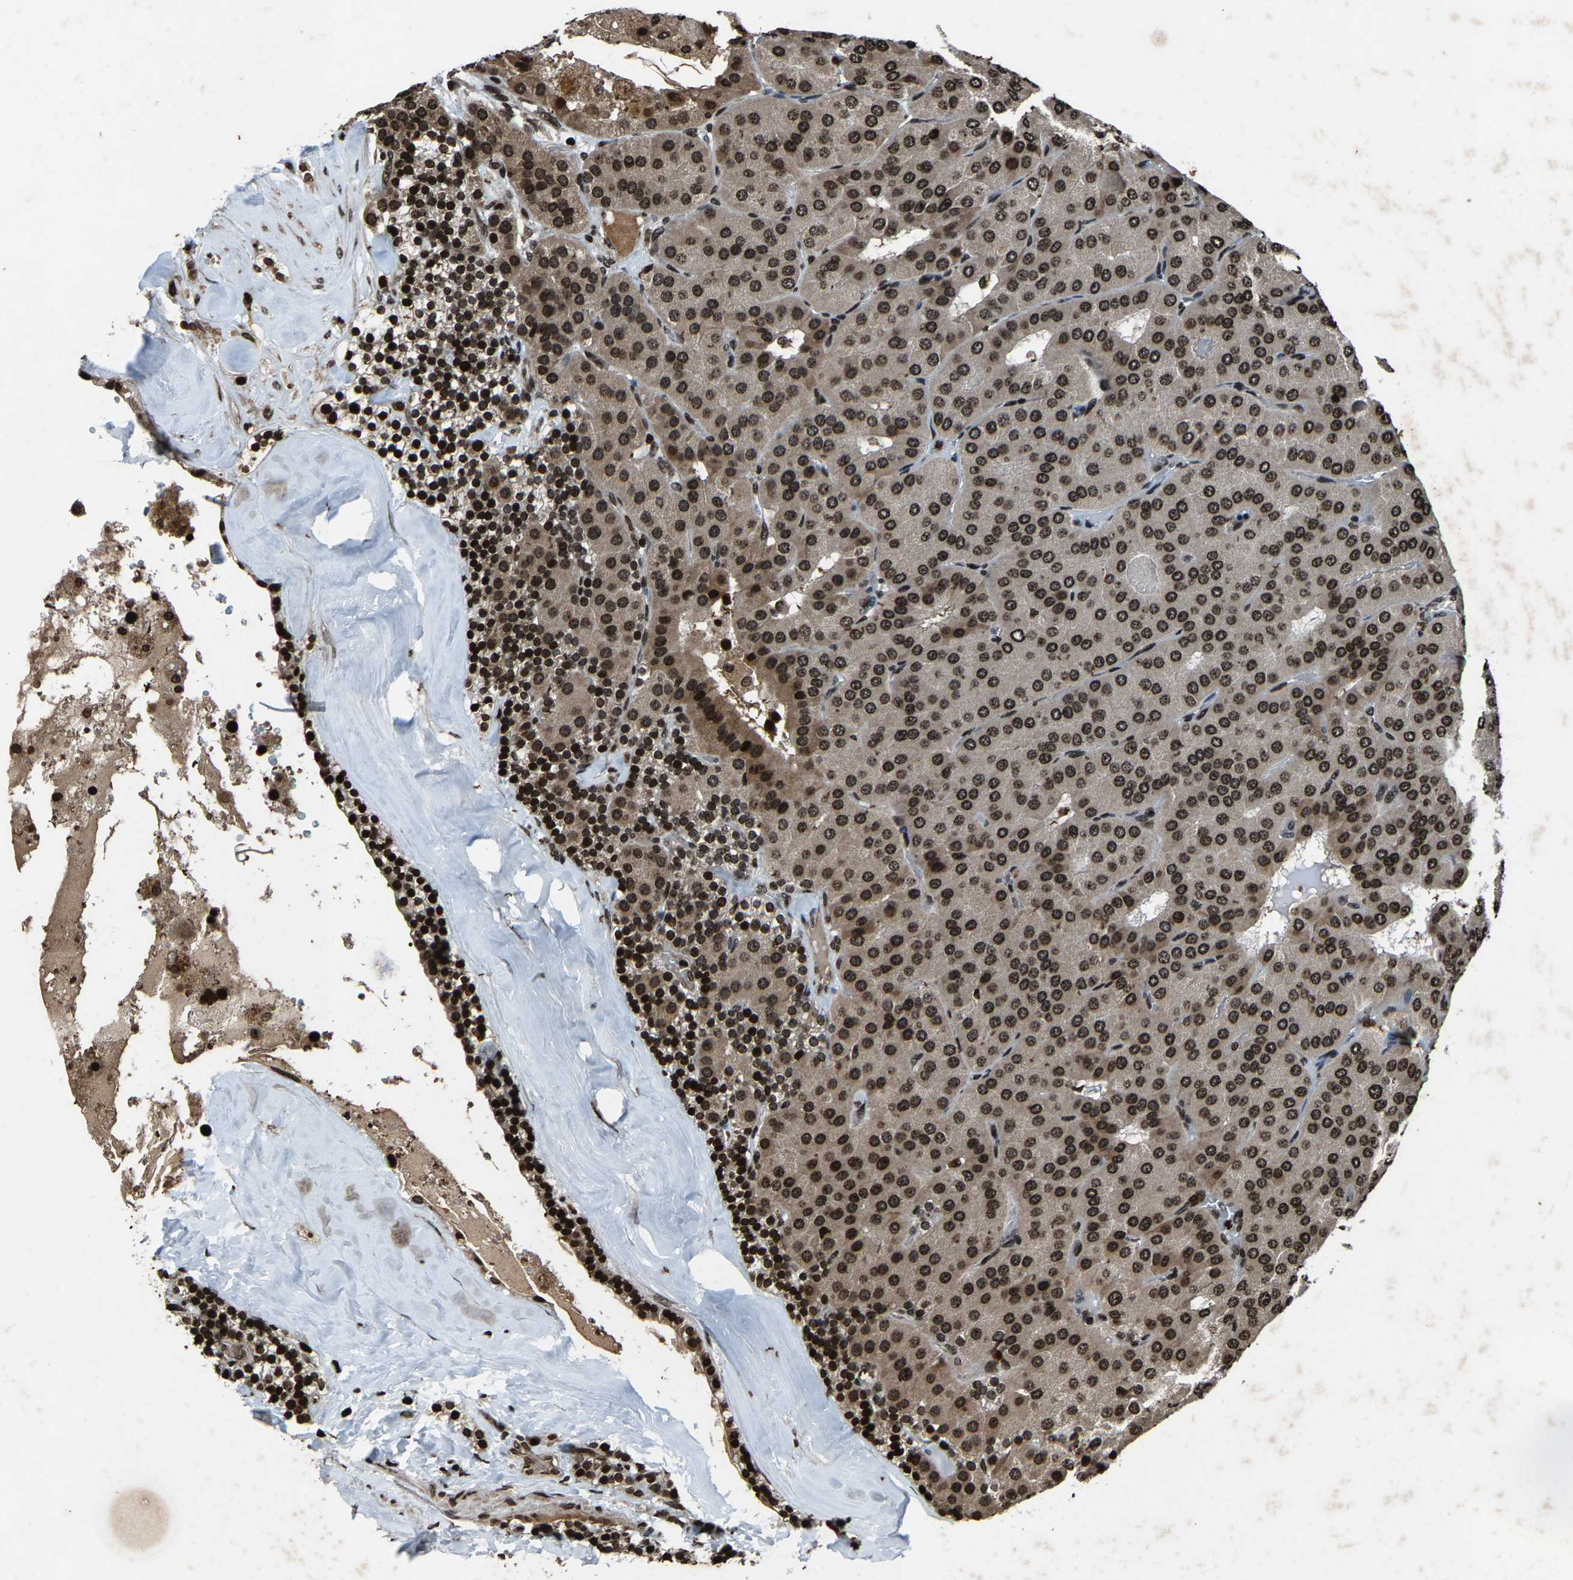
{"staining": {"intensity": "strong", "quantity": ">75%", "location": "nuclear"}, "tissue": "parathyroid gland", "cell_type": "Glandular cells", "image_type": "normal", "snomed": [{"axis": "morphology", "description": "Normal tissue, NOS"}, {"axis": "morphology", "description": "Adenoma, NOS"}, {"axis": "topography", "description": "Parathyroid gland"}], "caption": "Immunohistochemistry (IHC) staining of benign parathyroid gland, which displays high levels of strong nuclear staining in approximately >75% of glandular cells indicating strong nuclear protein positivity. The staining was performed using DAB (brown) for protein detection and nuclei were counterstained in hematoxylin (blue).", "gene": "H4C1", "patient": {"sex": "female", "age": 86}}